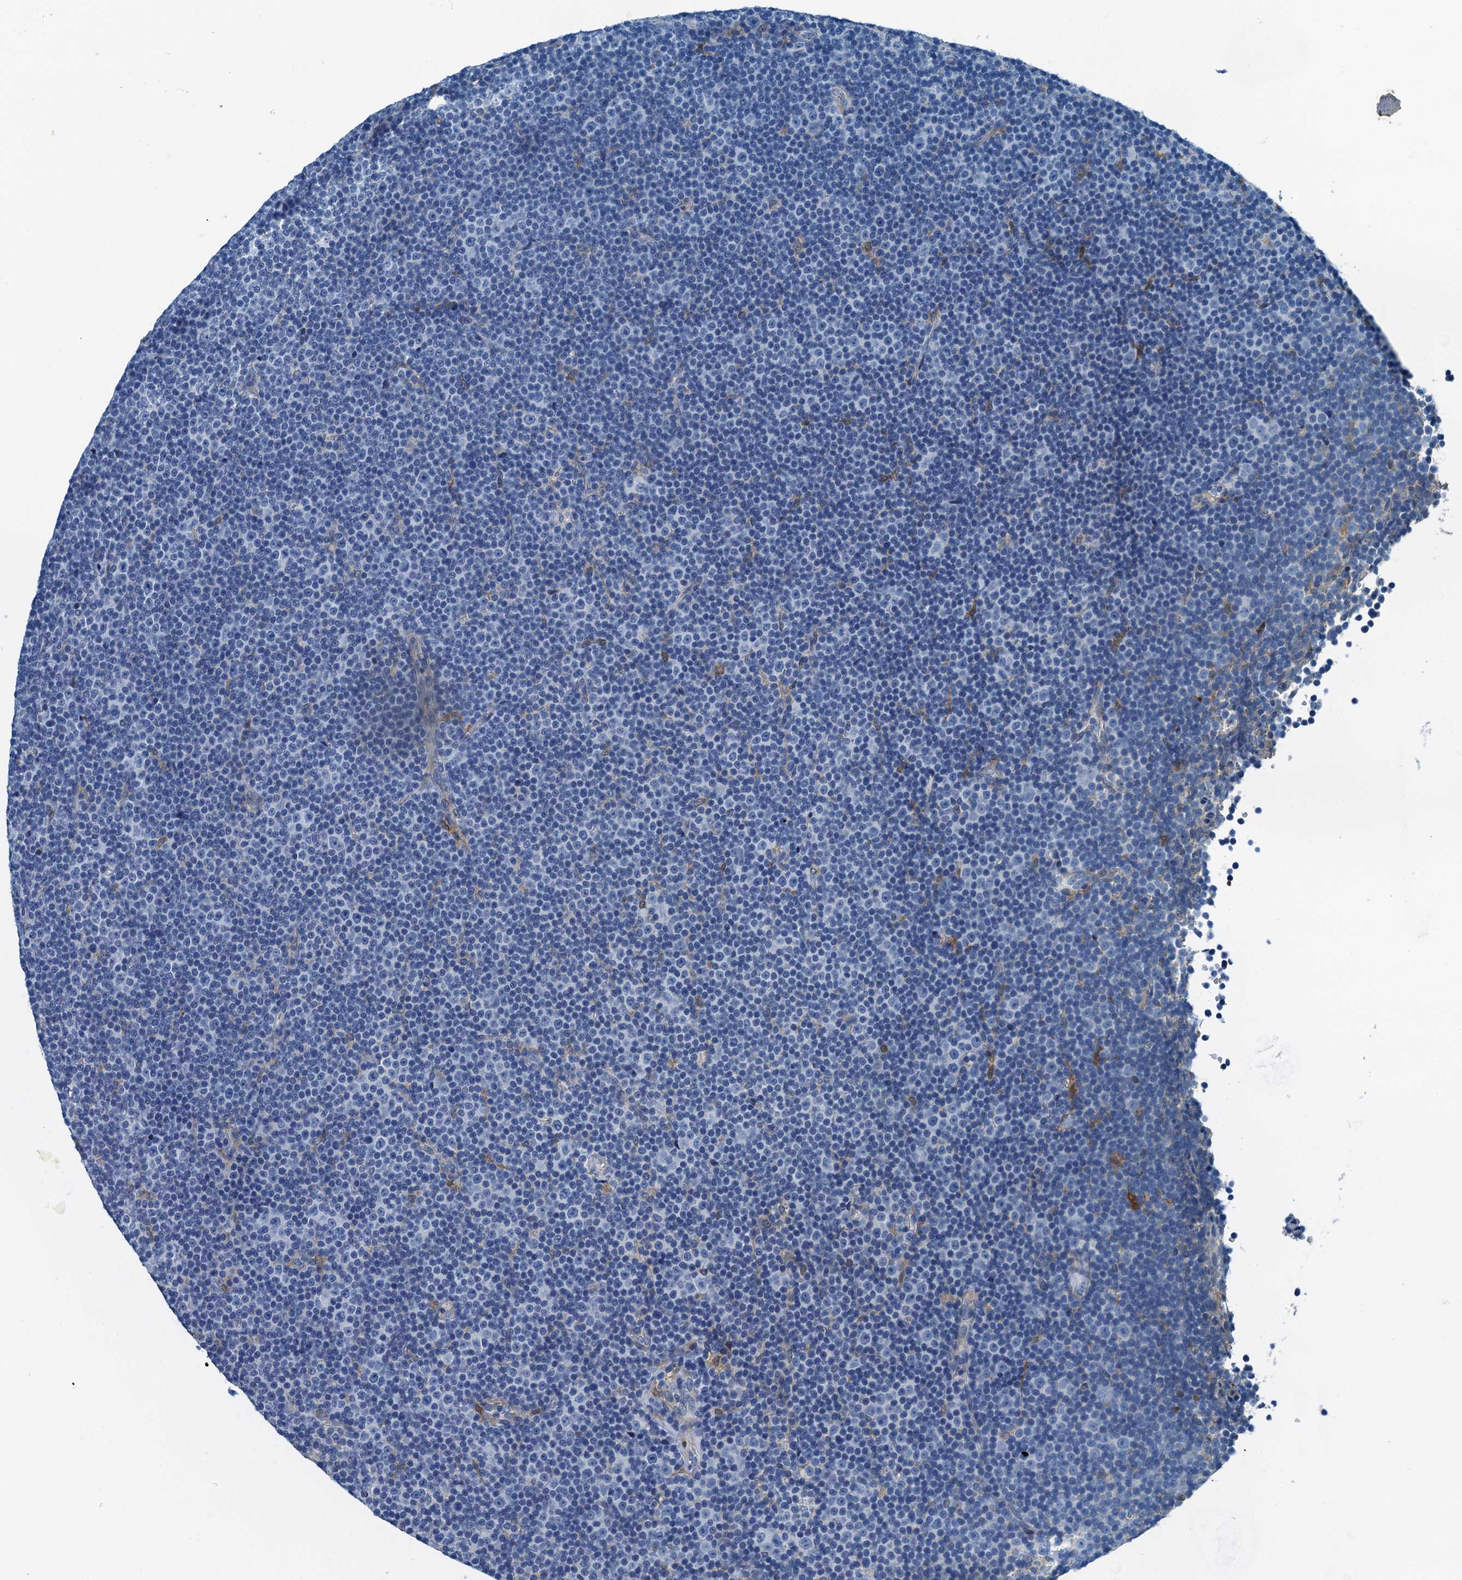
{"staining": {"intensity": "negative", "quantity": "none", "location": "none"}, "tissue": "lymphoma", "cell_type": "Tumor cells", "image_type": "cancer", "snomed": [{"axis": "morphology", "description": "Malignant lymphoma, non-Hodgkin's type, Low grade"}, {"axis": "topography", "description": "Lymph node"}], "caption": "Immunohistochemical staining of human lymphoma displays no significant positivity in tumor cells.", "gene": "RAB3IL1", "patient": {"sex": "female", "age": 67}}